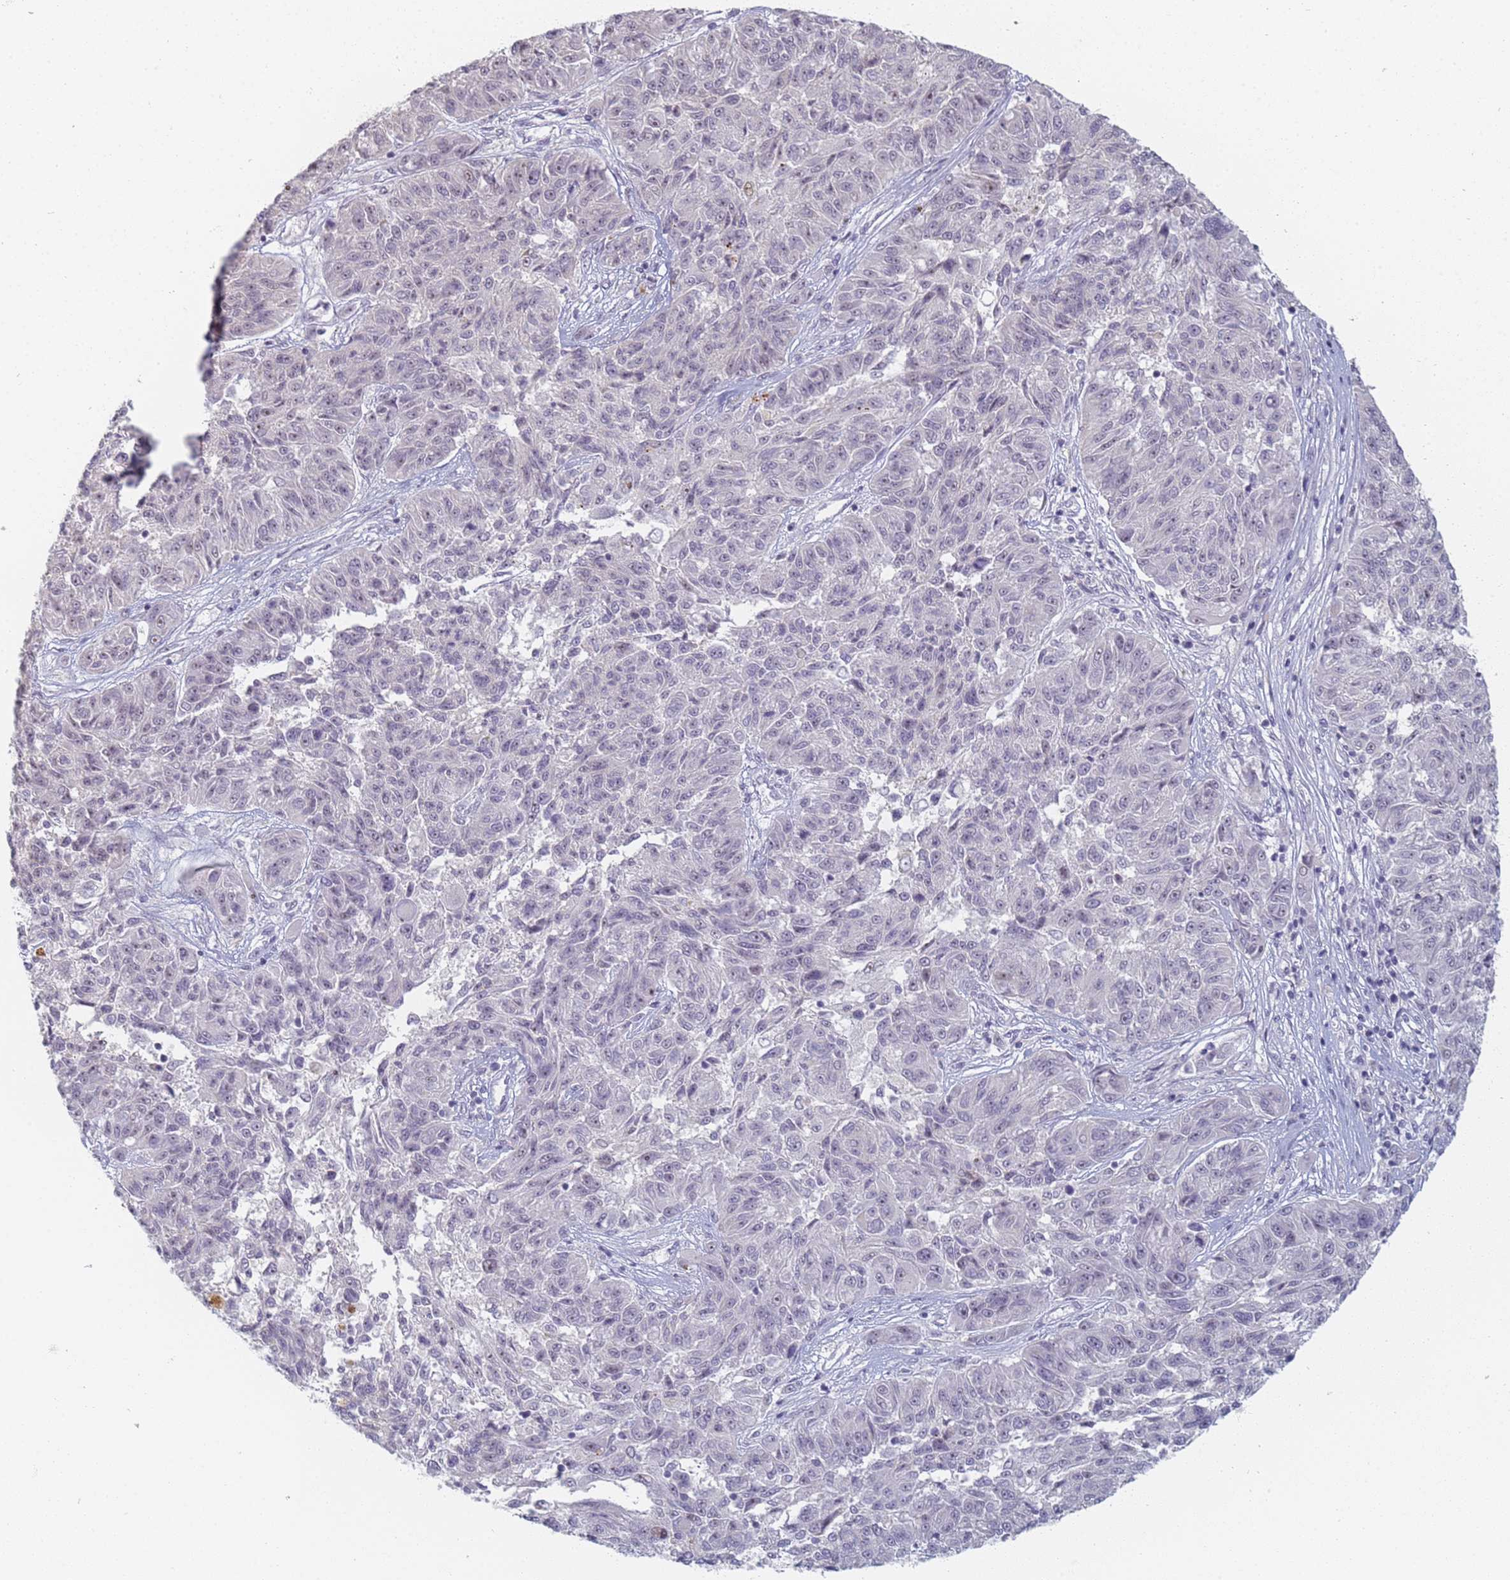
{"staining": {"intensity": "negative", "quantity": "none", "location": "none"}, "tissue": "melanoma", "cell_type": "Tumor cells", "image_type": "cancer", "snomed": [{"axis": "morphology", "description": "Malignant melanoma, NOS"}, {"axis": "topography", "description": "Skin"}], "caption": "Protein analysis of malignant melanoma displays no significant positivity in tumor cells.", "gene": "SLC38A9", "patient": {"sex": "male", "age": 53}}